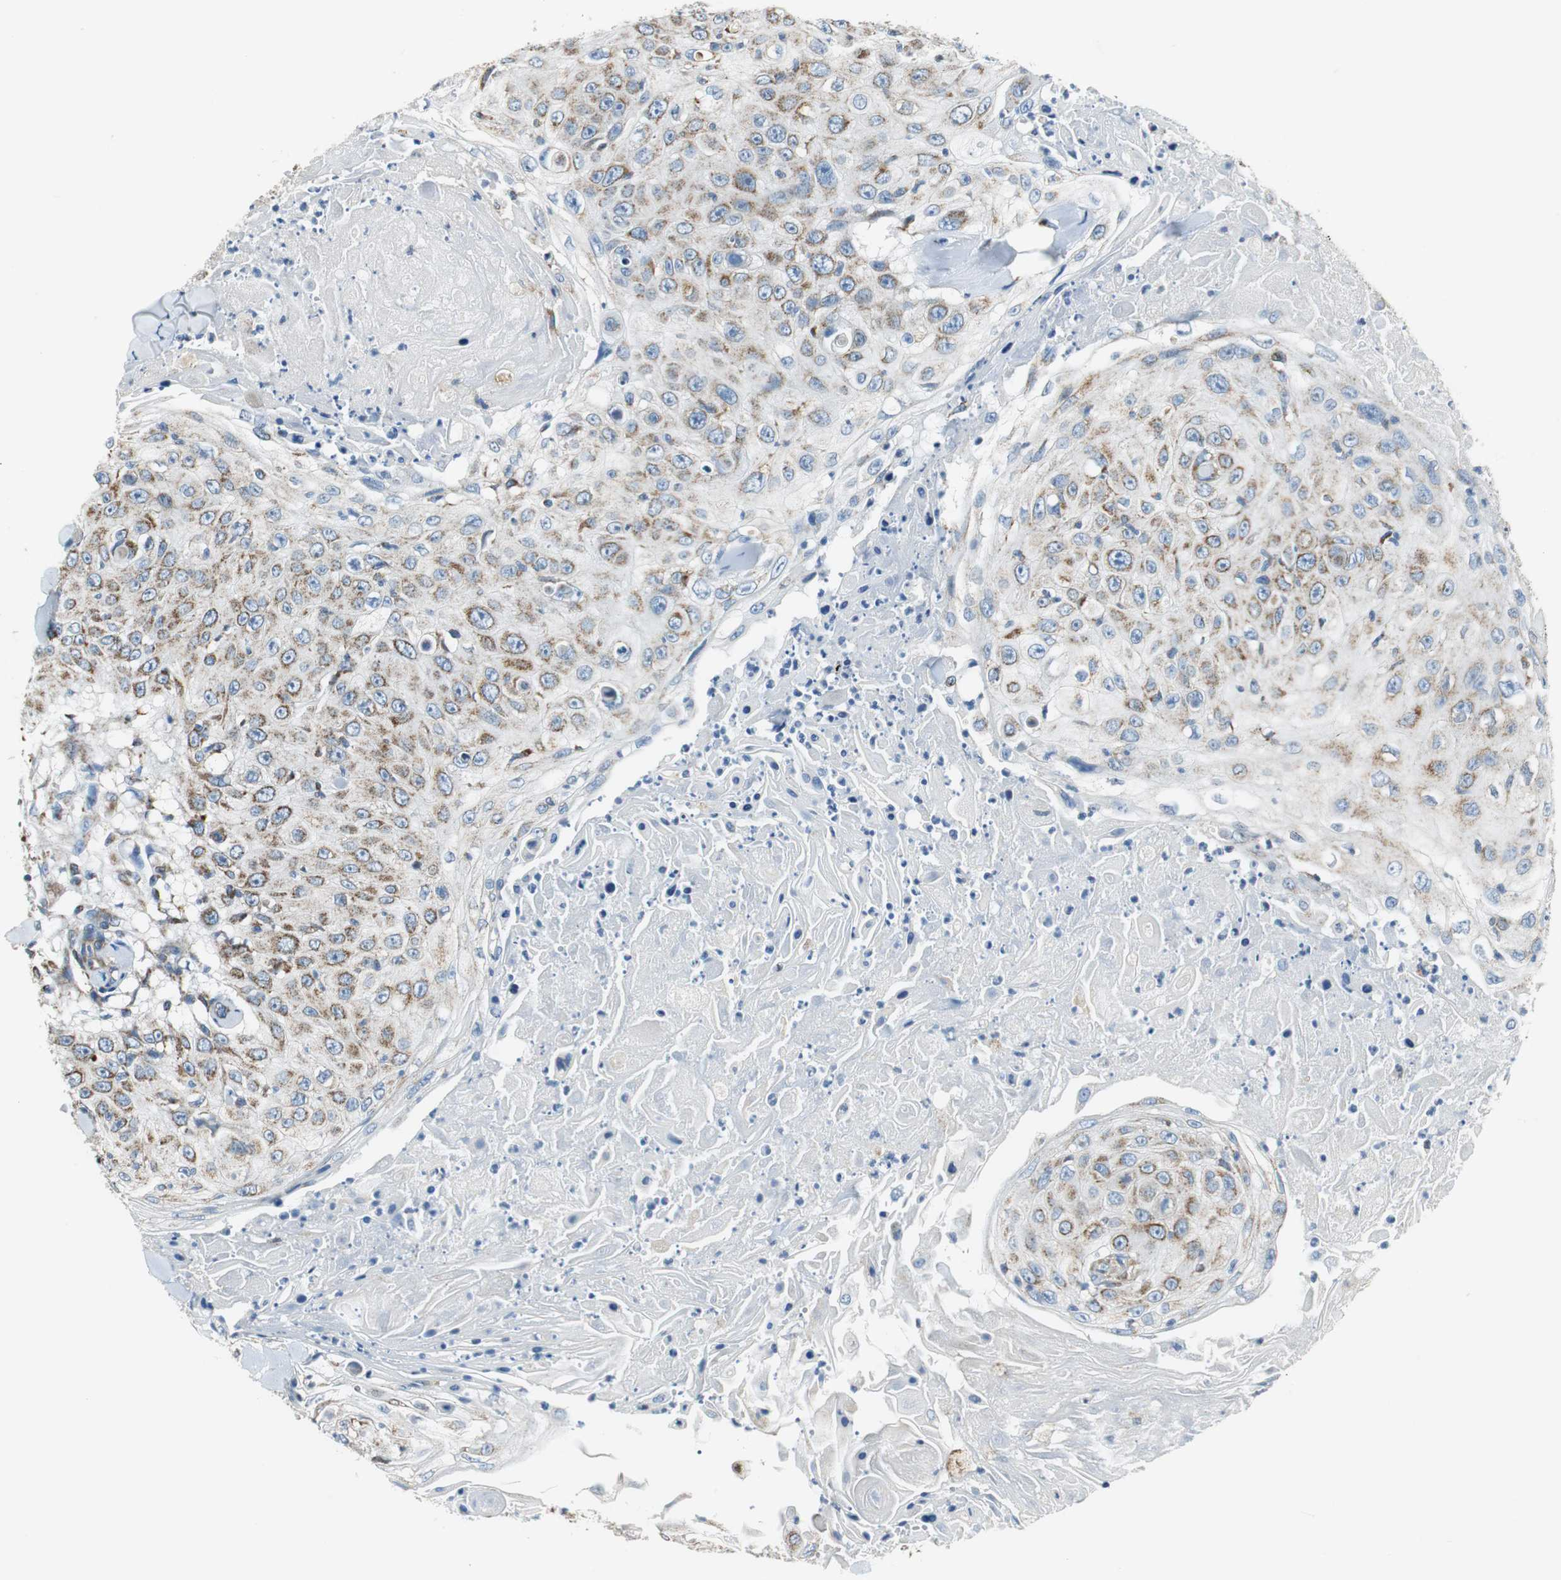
{"staining": {"intensity": "strong", "quantity": "25%-75%", "location": "cytoplasmic/membranous"}, "tissue": "skin cancer", "cell_type": "Tumor cells", "image_type": "cancer", "snomed": [{"axis": "morphology", "description": "Squamous cell carcinoma, NOS"}, {"axis": "topography", "description": "Skin"}], "caption": "High-power microscopy captured an immunohistochemistry image of squamous cell carcinoma (skin), revealing strong cytoplasmic/membranous expression in about 25%-75% of tumor cells.", "gene": "GSTK1", "patient": {"sex": "male", "age": 86}}